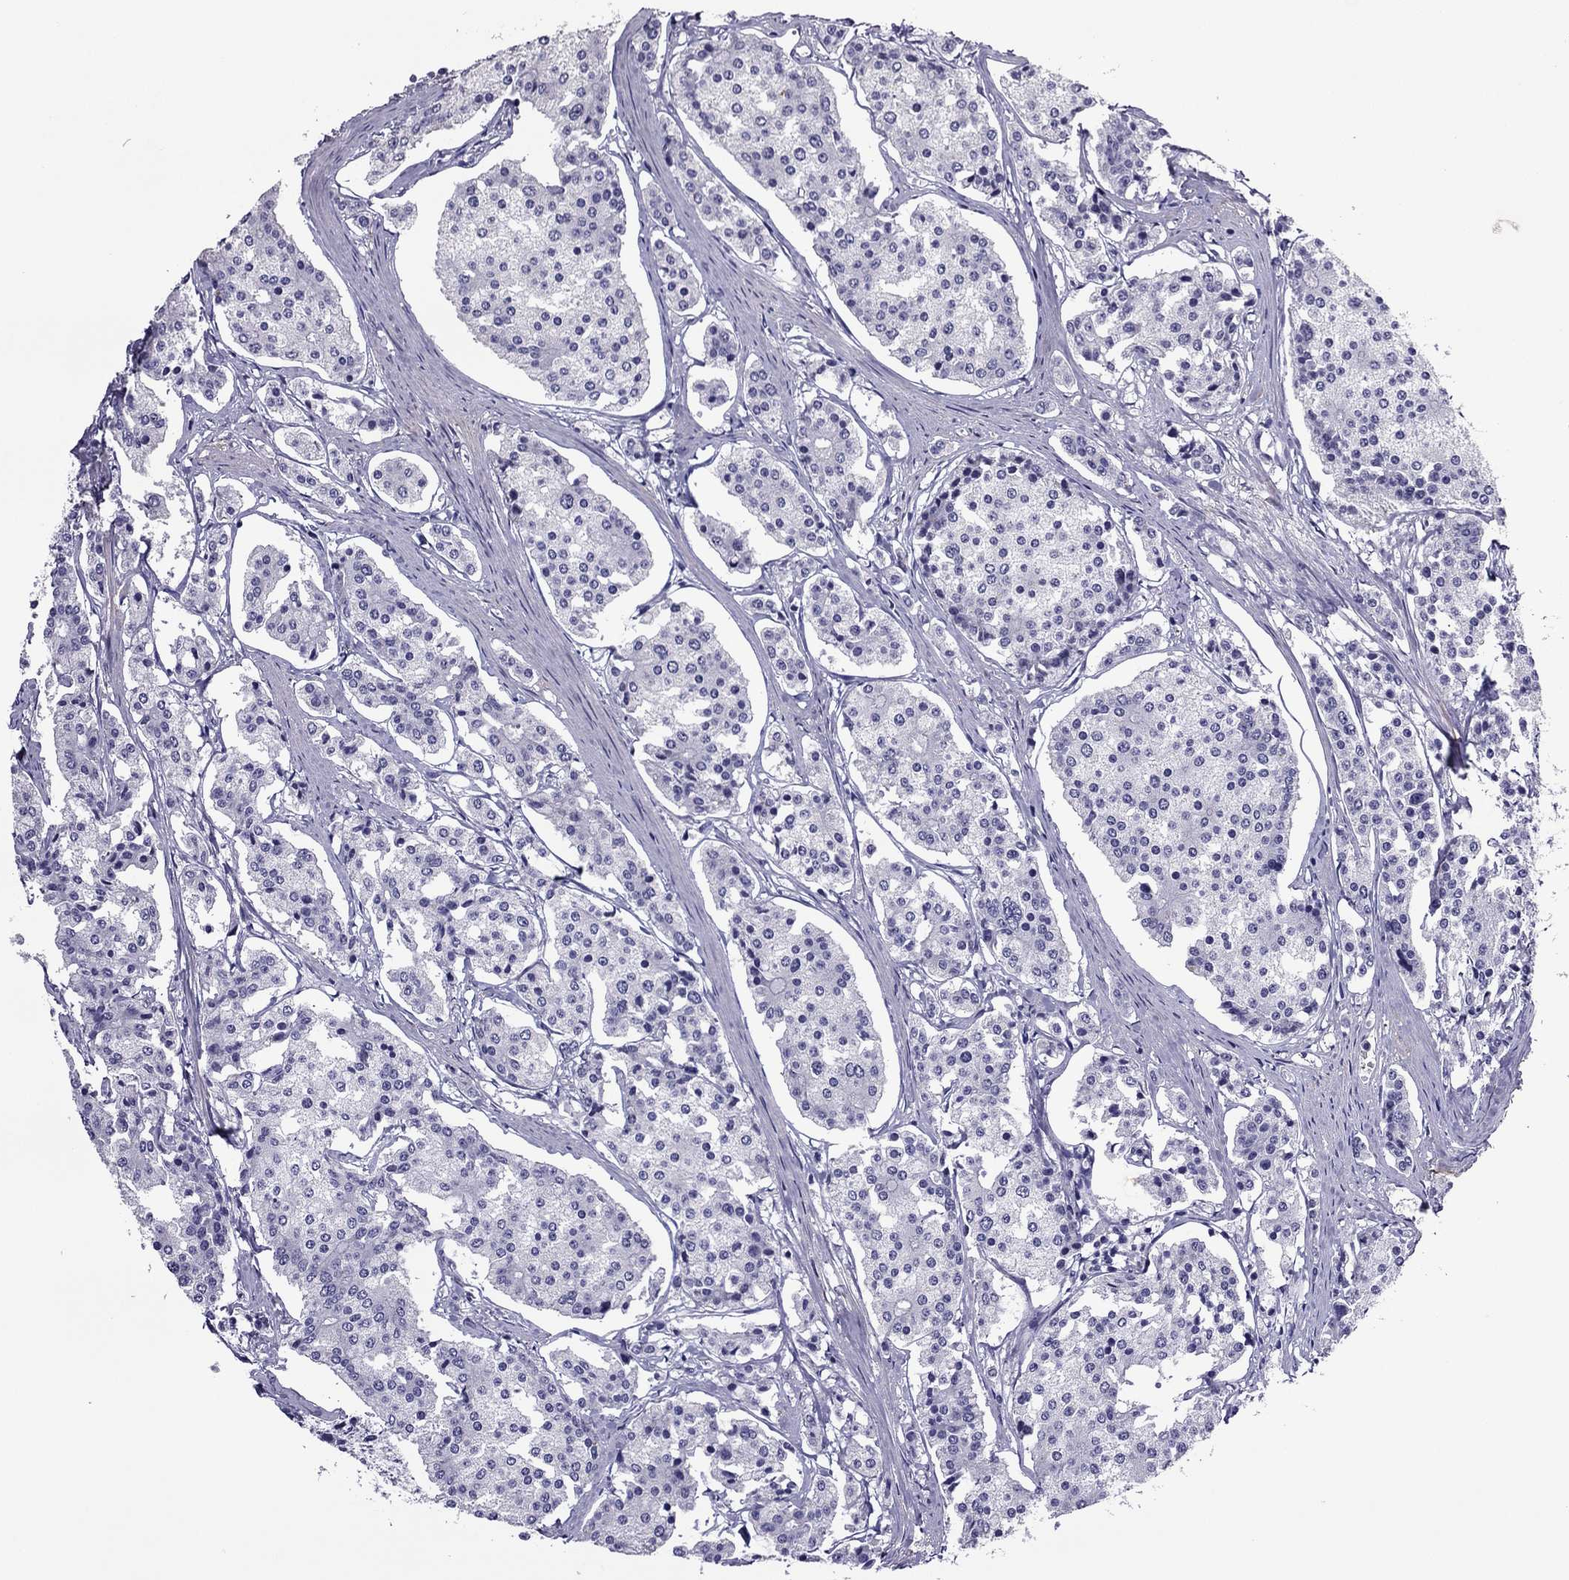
{"staining": {"intensity": "negative", "quantity": "none", "location": "none"}, "tissue": "carcinoid", "cell_type": "Tumor cells", "image_type": "cancer", "snomed": [{"axis": "morphology", "description": "Carcinoid, malignant, NOS"}, {"axis": "topography", "description": "Small intestine"}], "caption": "Immunohistochemical staining of human carcinoid displays no significant positivity in tumor cells.", "gene": "SLC16A8", "patient": {"sex": "female", "age": 65}}